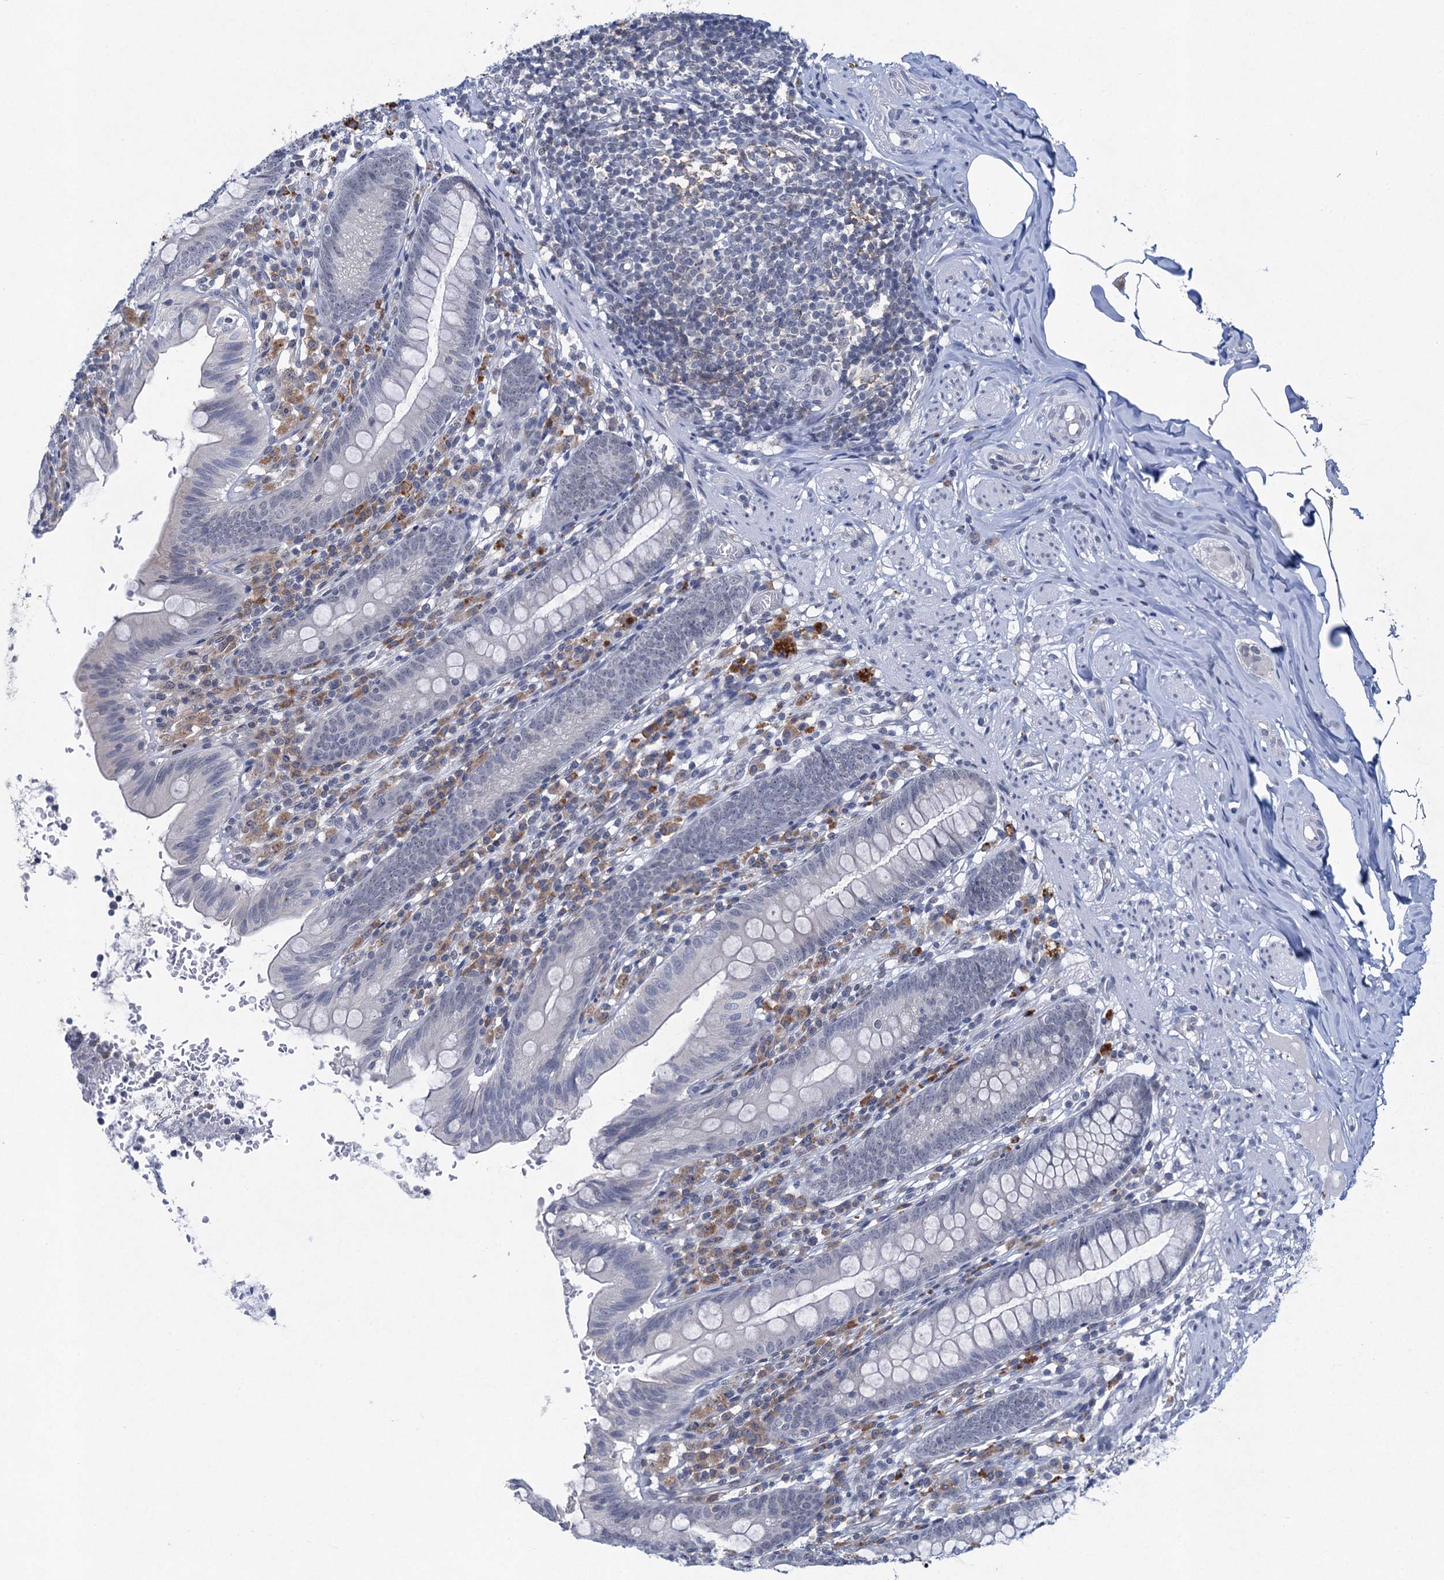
{"staining": {"intensity": "negative", "quantity": "none", "location": "none"}, "tissue": "appendix", "cell_type": "Glandular cells", "image_type": "normal", "snomed": [{"axis": "morphology", "description": "Normal tissue, NOS"}, {"axis": "topography", "description": "Appendix"}], "caption": "Immunohistochemistry (IHC) image of benign appendix stained for a protein (brown), which displays no staining in glandular cells.", "gene": "ENSG00000230707", "patient": {"sex": "male", "age": 55}}